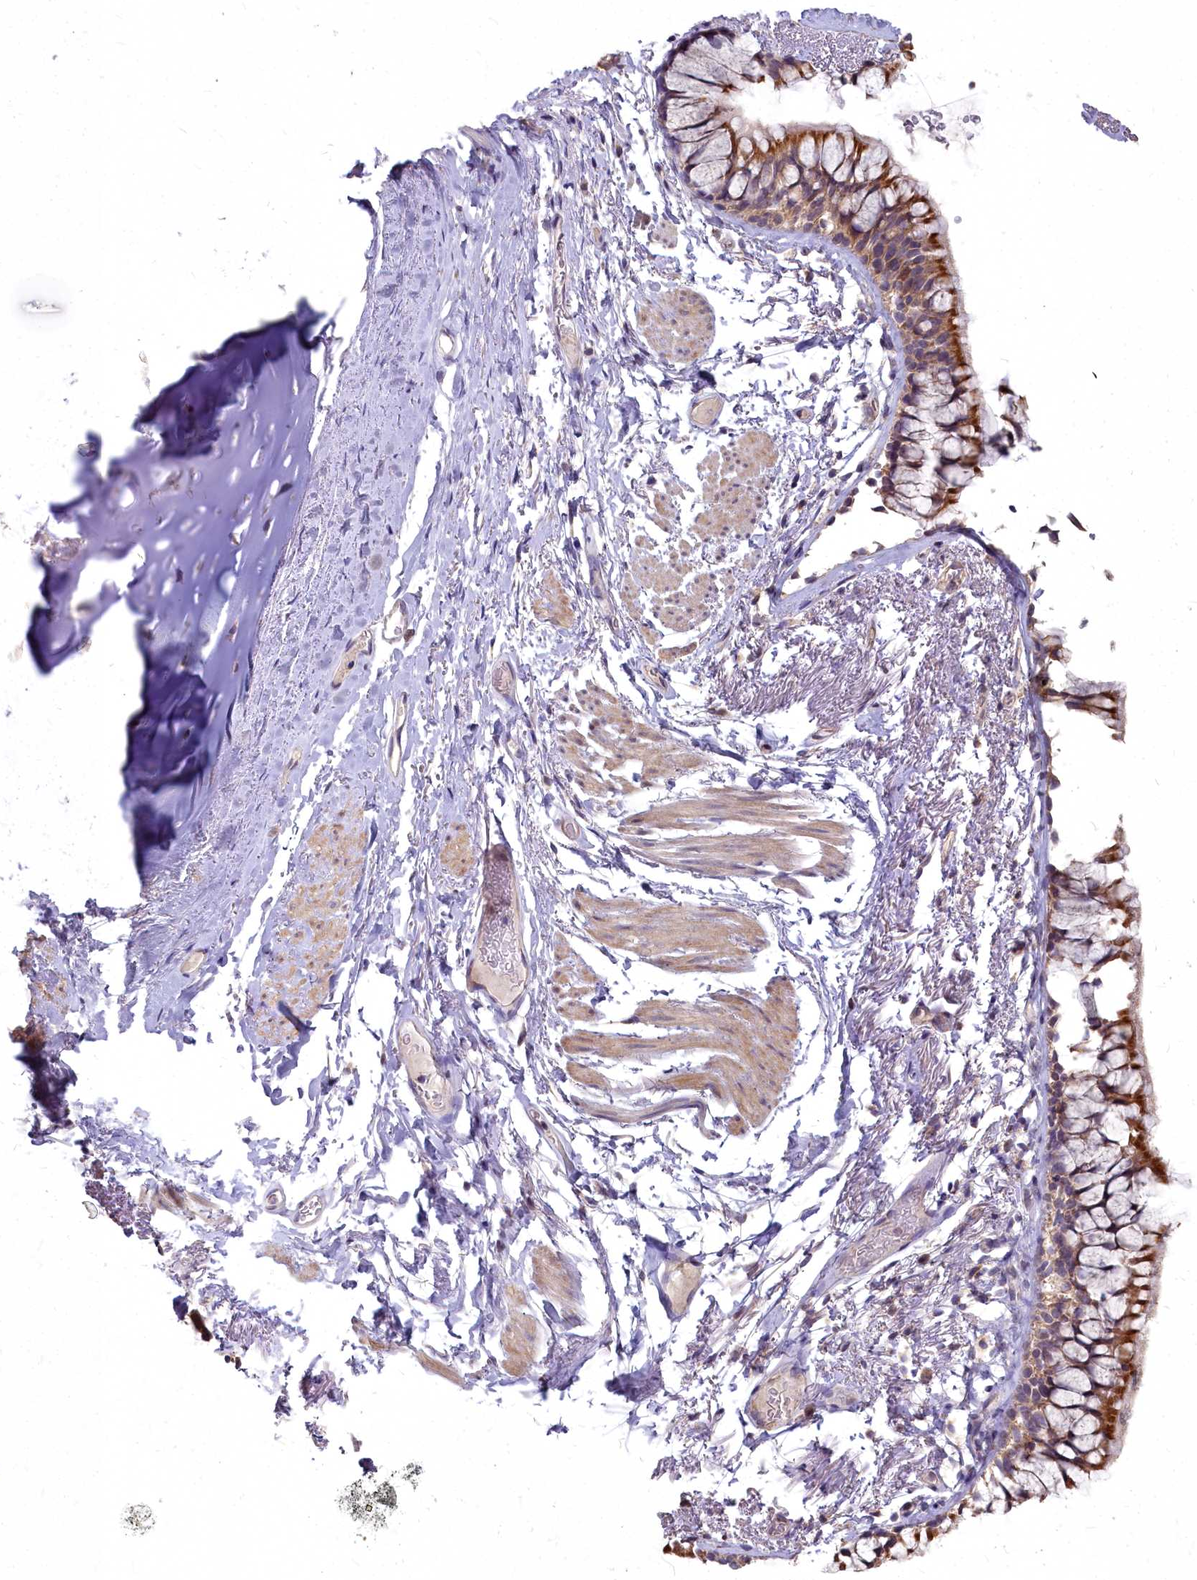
{"staining": {"intensity": "weak", "quantity": ">75%", "location": "cytoplasmic/membranous"}, "tissue": "adipose tissue", "cell_type": "Adipocytes", "image_type": "normal", "snomed": [{"axis": "morphology", "description": "Normal tissue, NOS"}, {"axis": "topography", "description": "Cartilage tissue"}, {"axis": "topography", "description": "Bronchus"}], "caption": "This photomicrograph displays unremarkable adipose tissue stained with IHC to label a protein in brown. The cytoplasmic/membranous of adipocytes show weak positivity for the protein. Nuclei are counter-stained blue.", "gene": "MICU2", "patient": {"sex": "female", "age": 73}}